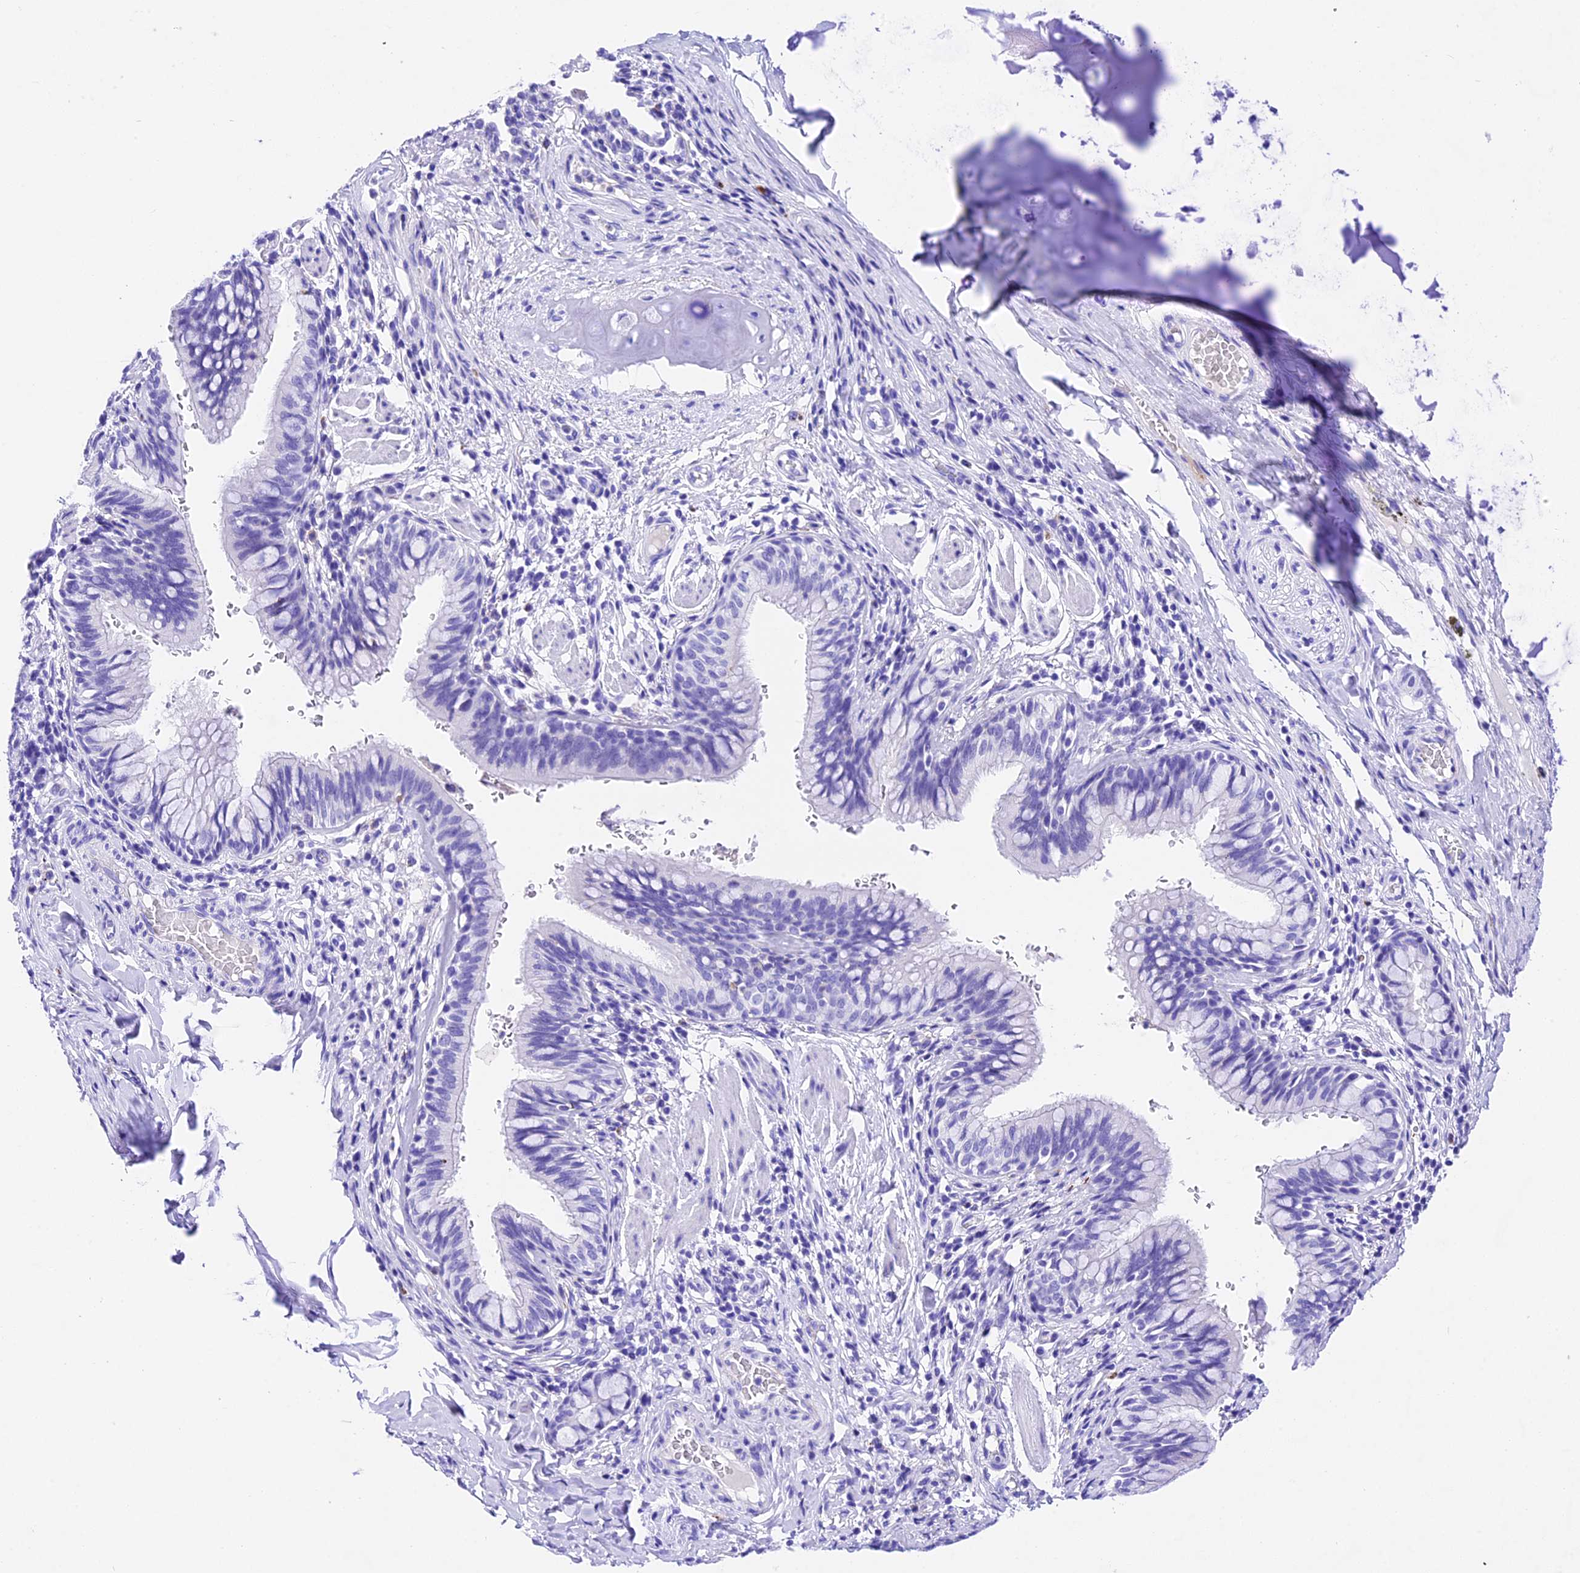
{"staining": {"intensity": "negative", "quantity": "none", "location": "none"}, "tissue": "bronchus", "cell_type": "Respiratory epithelial cells", "image_type": "normal", "snomed": [{"axis": "morphology", "description": "Normal tissue, NOS"}, {"axis": "topography", "description": "Cartilage tissue"}, {"axis": "topography", "description": "Bronchus"}], "caption": "High magnification brightfield microscopy of normal bronchus stained with DAB (3,3'-diaminobenzidine) (brown) and counterstained with hematoxylin (blue): respiratory epithelial cells show no significant expression. (DAB (3,3'-diaminobenzidine) immunohistochemistry (IHC) with hematoxylin counter stain).", "gene": "PSG11", "patient": {"sex": "female", "age": 36}}